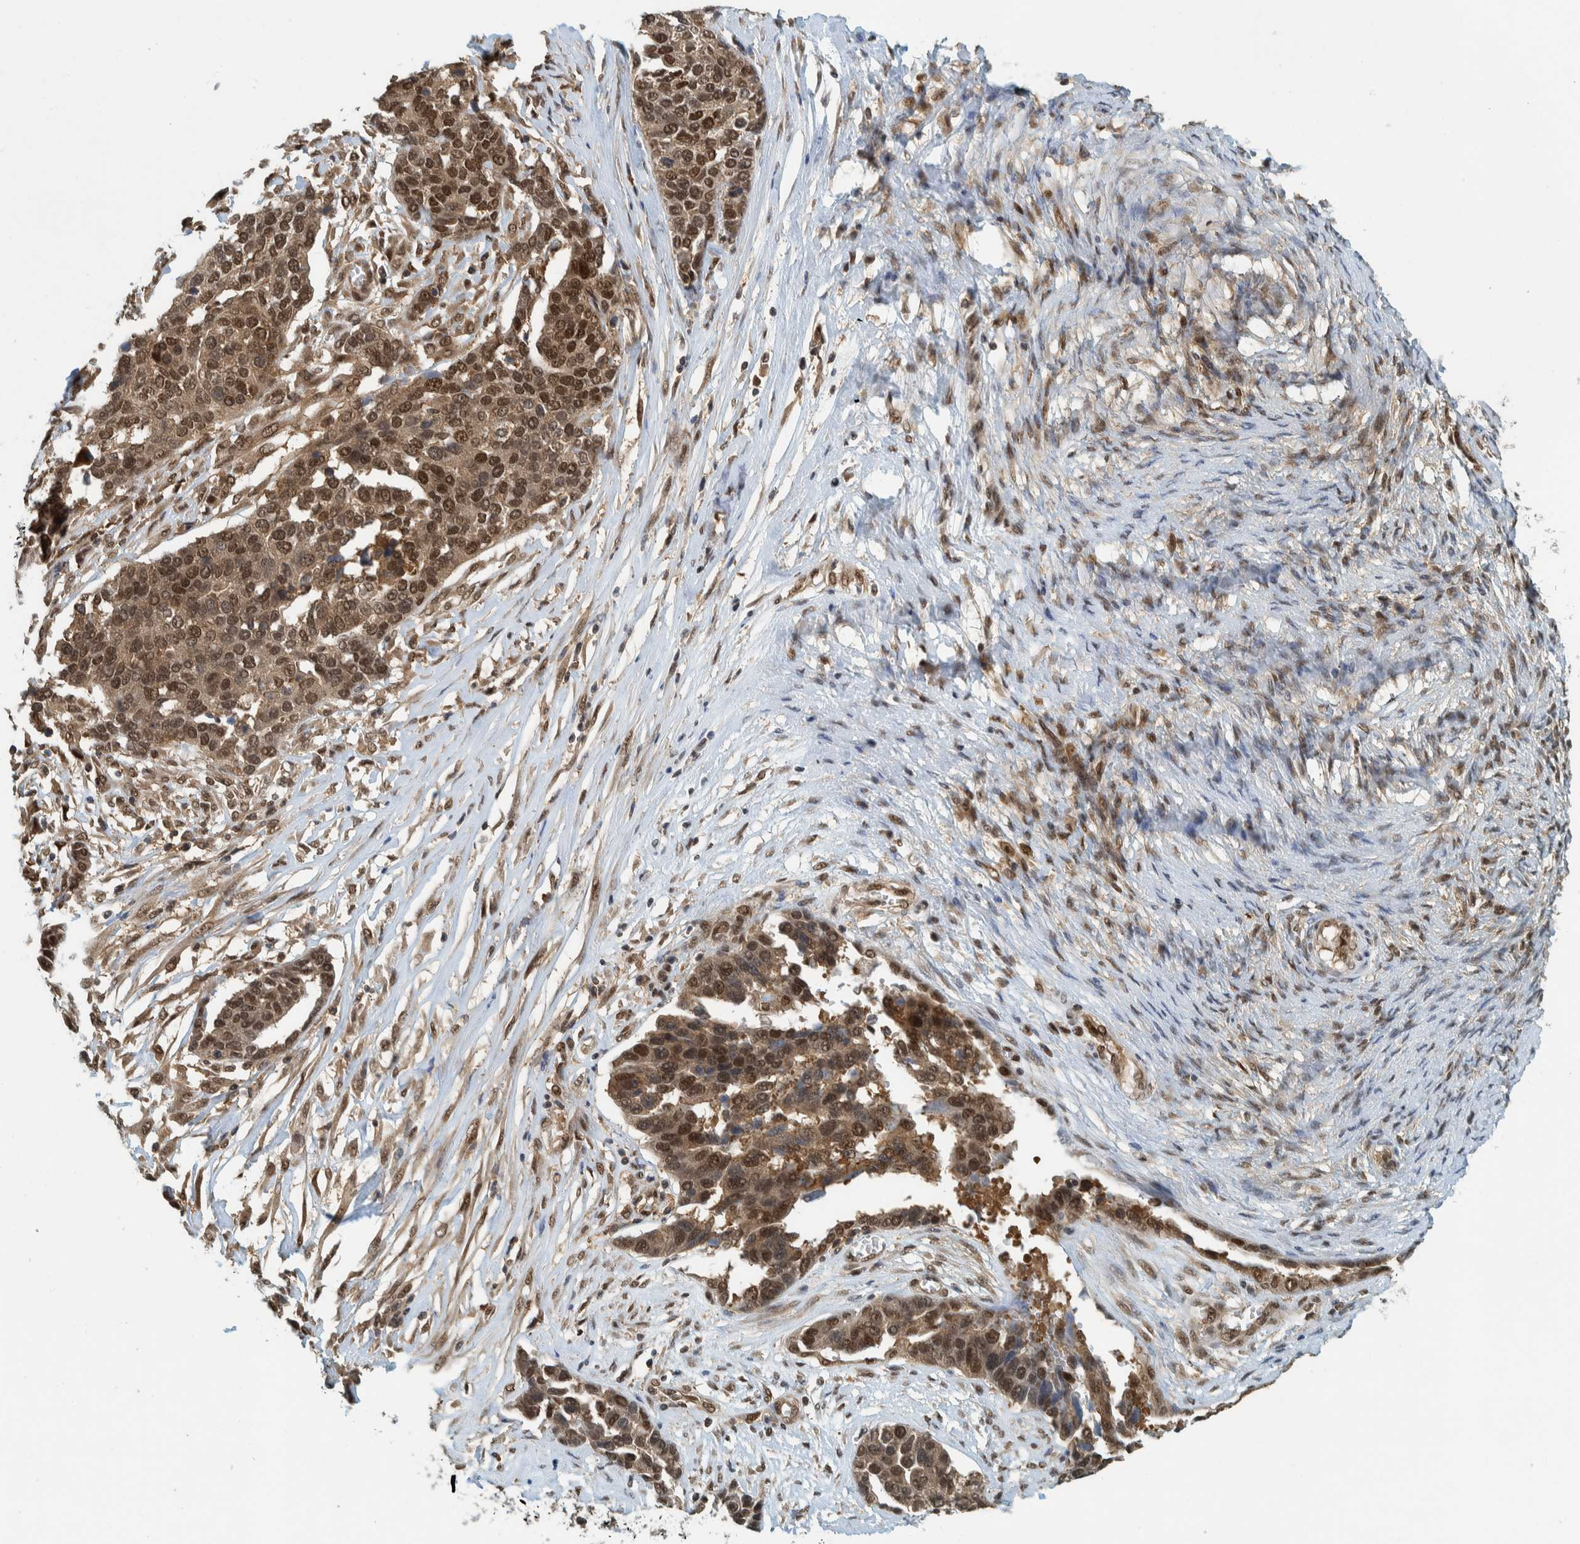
{"staining": {"intensity": "moderate", "quantity": ">75%", "location": "cytoplasmic/membranous,nuclear"}, "tissue": "ovarian cancer", "cell_type": "Tumor cells", "image_type": "cancer", "snomed": [{"axis": "morphology", "description": "Cystadenocarcinoma, serous, NOS"}, {"axis": "topography", "description": "Ovary"}], "caption": "High-magnification brightfield microscopy of serous cystadenocarcinoma (ovarian) stained with DAB (3,3'-diaminobenzidine) (brown) and counterstained with hematoxylin (blue). tumor cells exhibit moderate cytoplasmic/membranous and nuclear expression is present in about>75% of cells.", "gene": "COPS3", "patient": {"sex": "female", "age": 44}}